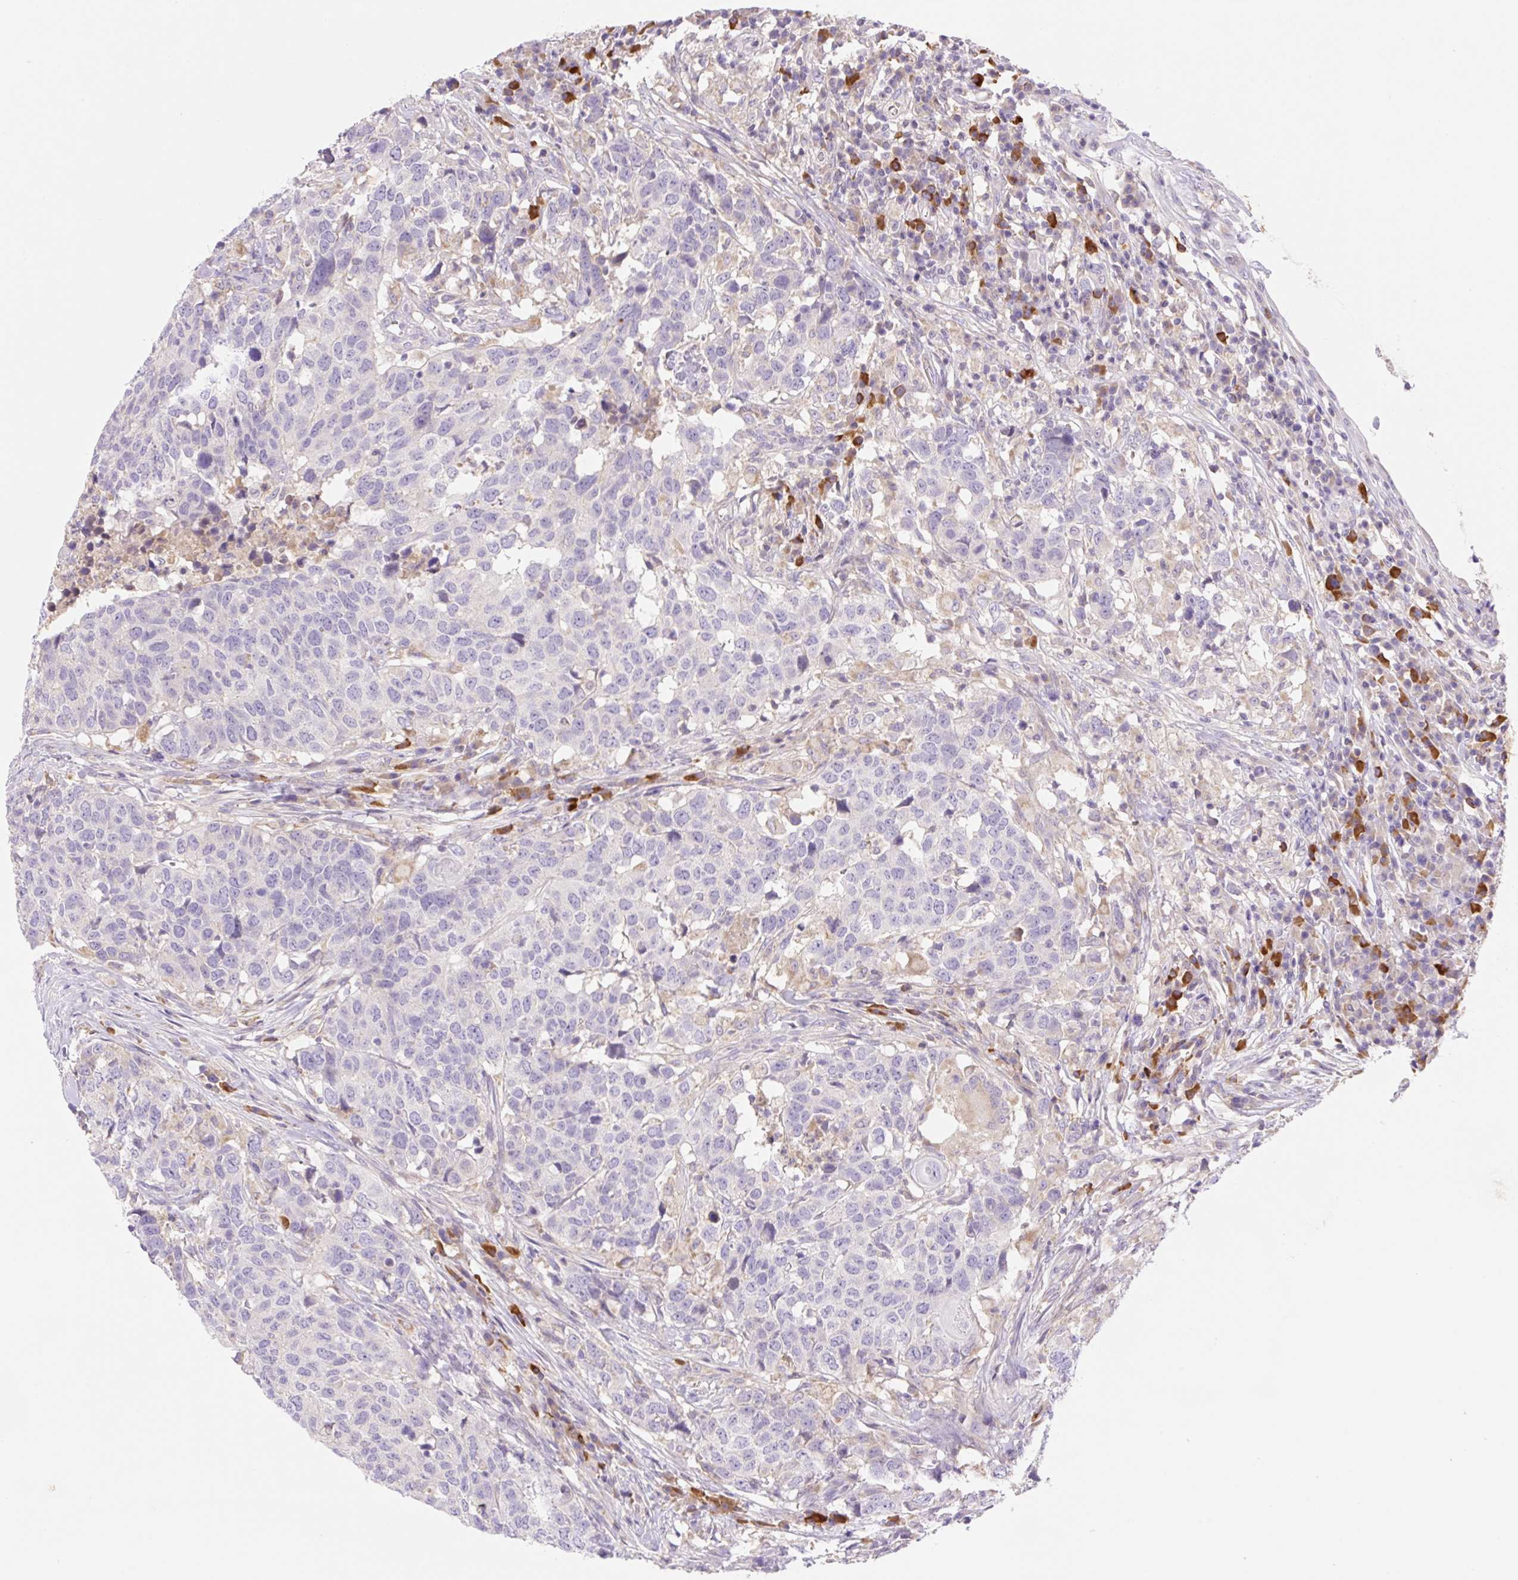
{"staining": {"intensity": "negative", "quantity": "none", "location": "none"}, "tissue": "head and neck cancer", "cell_type": "Tumor cells", "image_type": "cancer", "snomed": [{"axis": "morphology", "description": "Normal tissue, NOS"}, {"axis": "morphology", "description": "Squamous cell carcinoma, NOS"}, {"axis": "topography", "description": "Skeletal muscle"}, {"axis": "topography", "description": "Vascular tissue"}, {"axis": "topography", "description": "Peripheral nerve tissue"}, {"axis": "topography", "description": "Head-Neck"}], "caption": "Immunohistochemistry photomicrograph of neoplastic tissue: head and neck squamous cell carcinoma stained with DAB exhibits no significant protein staining in tumor cells.", "gene": "DENND5A", "patient": {"sex": "male", "age": 66}}